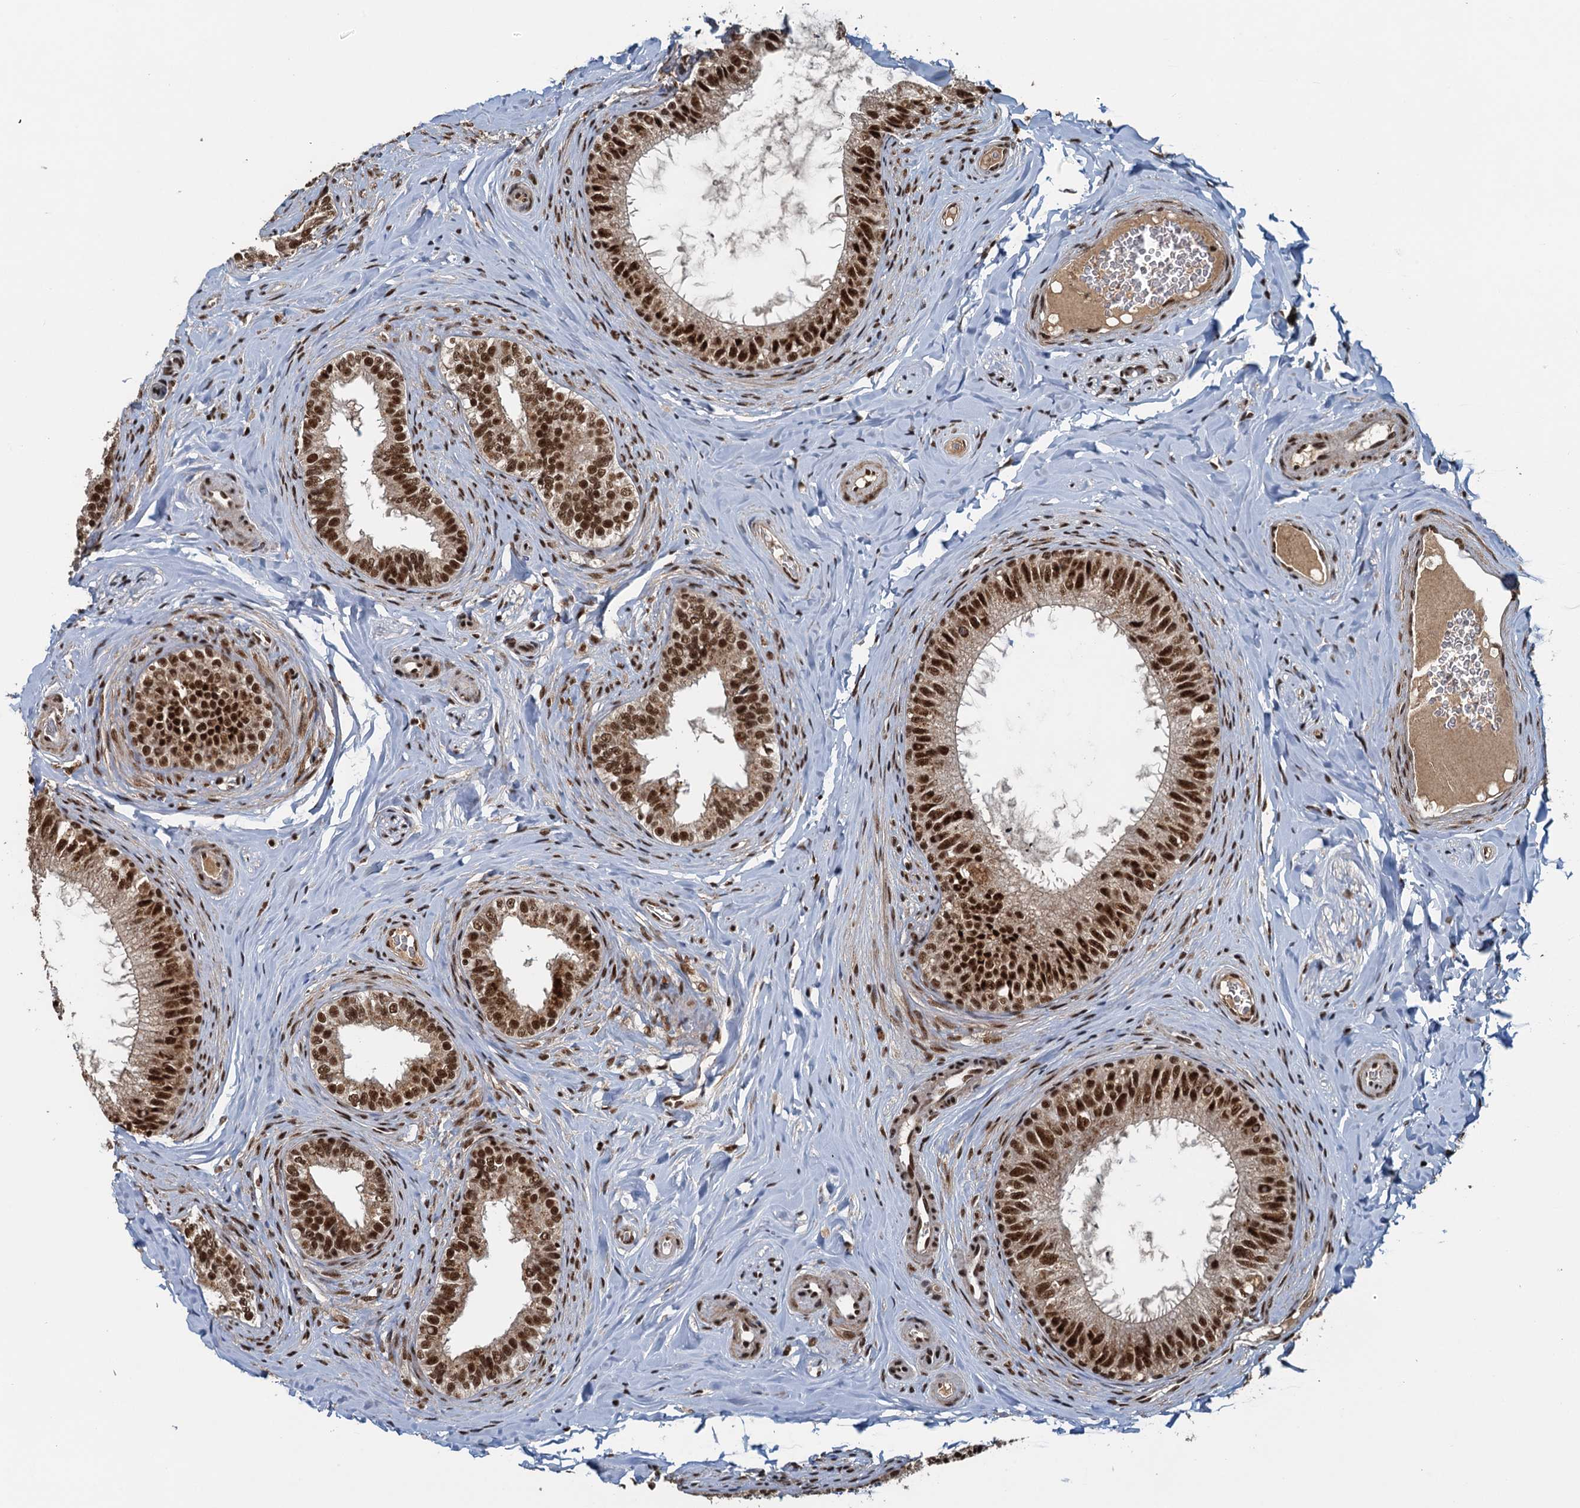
{"staining": {"intensity": "strong", "quantity": ">75%", "location": "nuclear"}, "tissue": "epididymis", "cell_type": "Glandular cells", "image_type": "normal", "snomed": [{"axis": "morphology", "description": "Normal tissue, NOS"}, {"axis": "topography", "description": "Epididymis"}], "caption": "Protein staining of unremarkable epididymis demonstrates strong nuclear expression in about >75% of glandular cells.", "gene": "ZC3H18", "patient": {"sex": "male", "age": 34}}